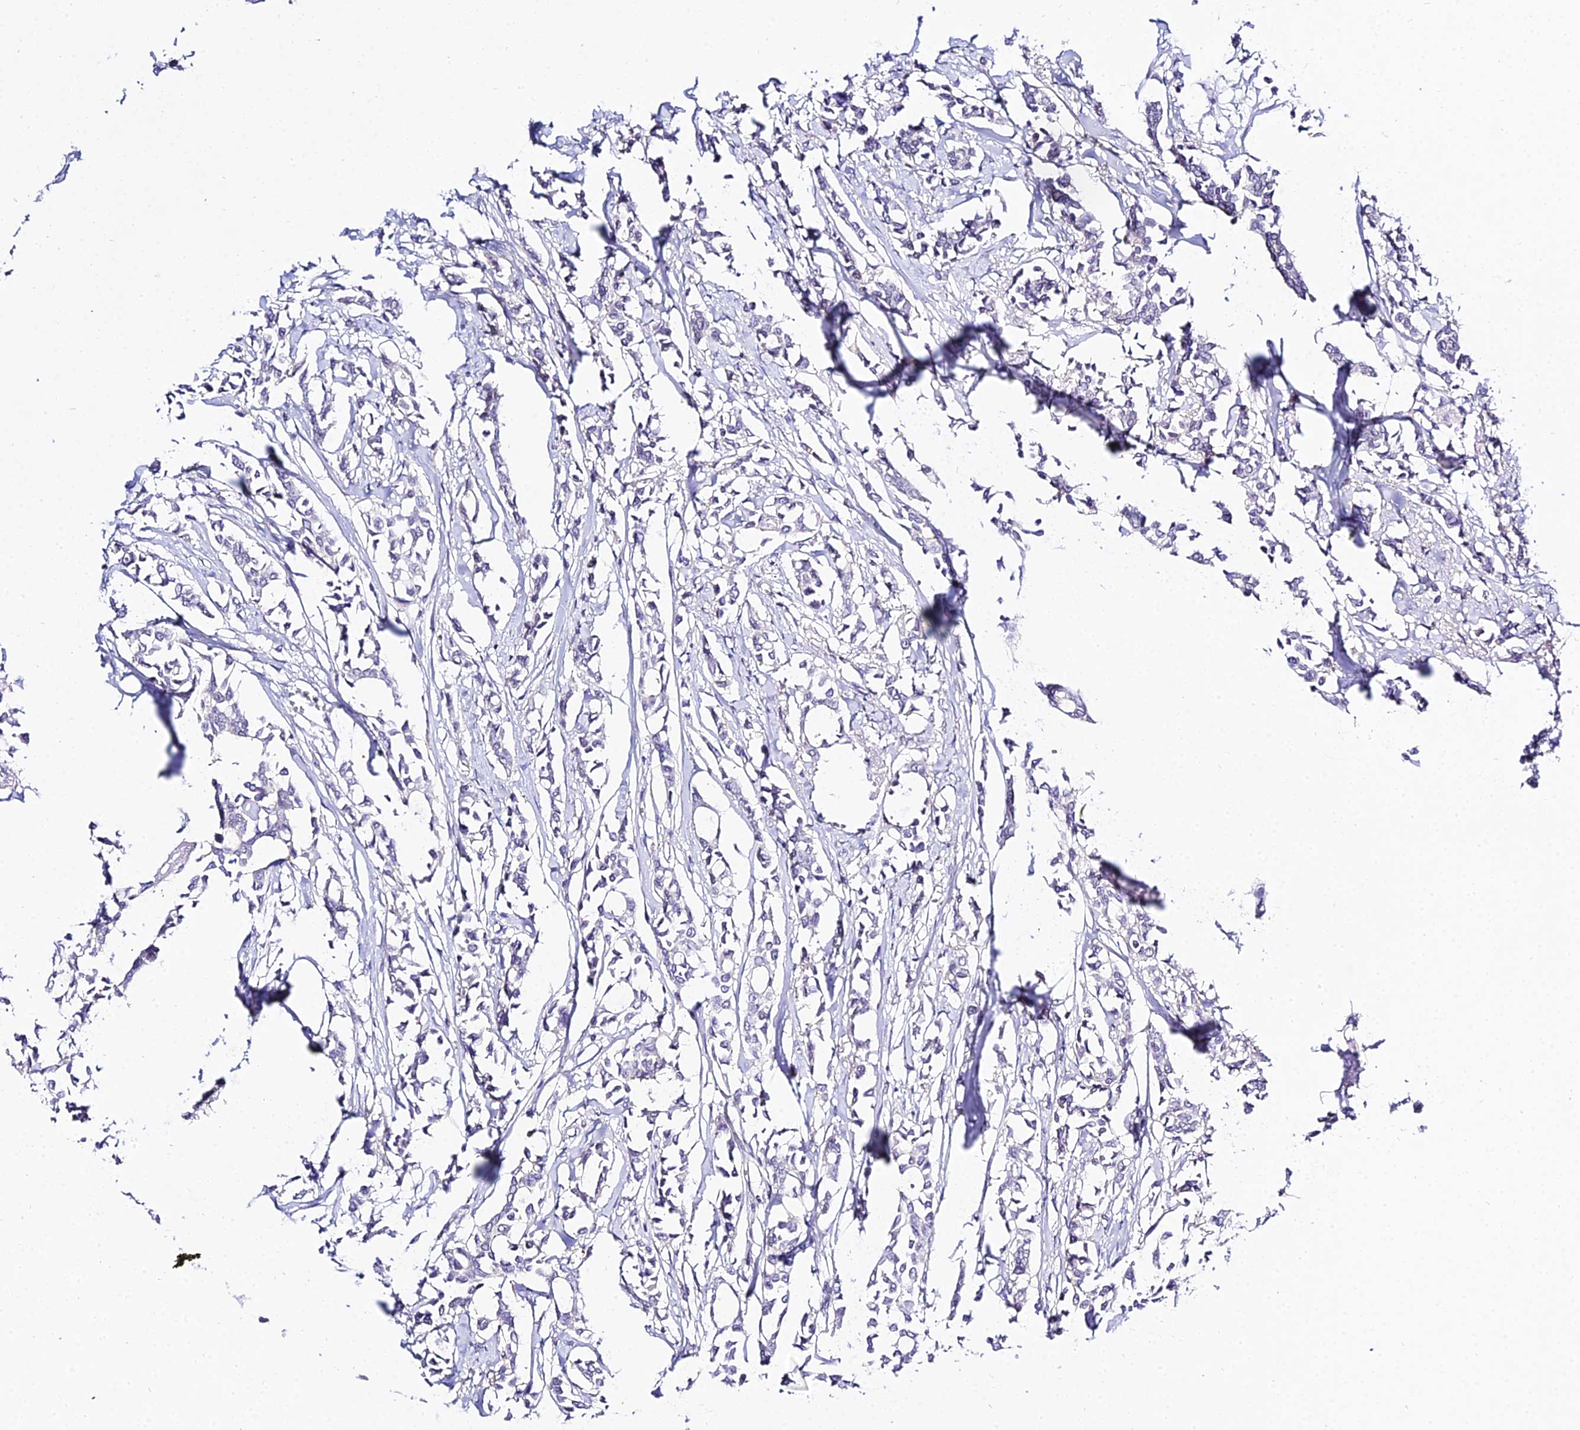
{"staining": {"intensity": "negative", "quantity": "none", "location": "none"}, "tissue": "breast cancer", "cell_type": "Tumor cells", "image_type": "cancer", "snomed": [{"axis": "morphology", "description": "Duct carcinoma"}, {"axis": "topography", "description": "Breast"}], "caption": "Breast cancer was stained to show a protein in brown. There is no significant staining in tumor cells. (Brightfield microscopy of DAB (3,3'-diaminobenzidine) immunohistochemistry (IHC) at high magnification).", "gene": "ZNF628", "patient": {"sex": "female", "age": 41}}